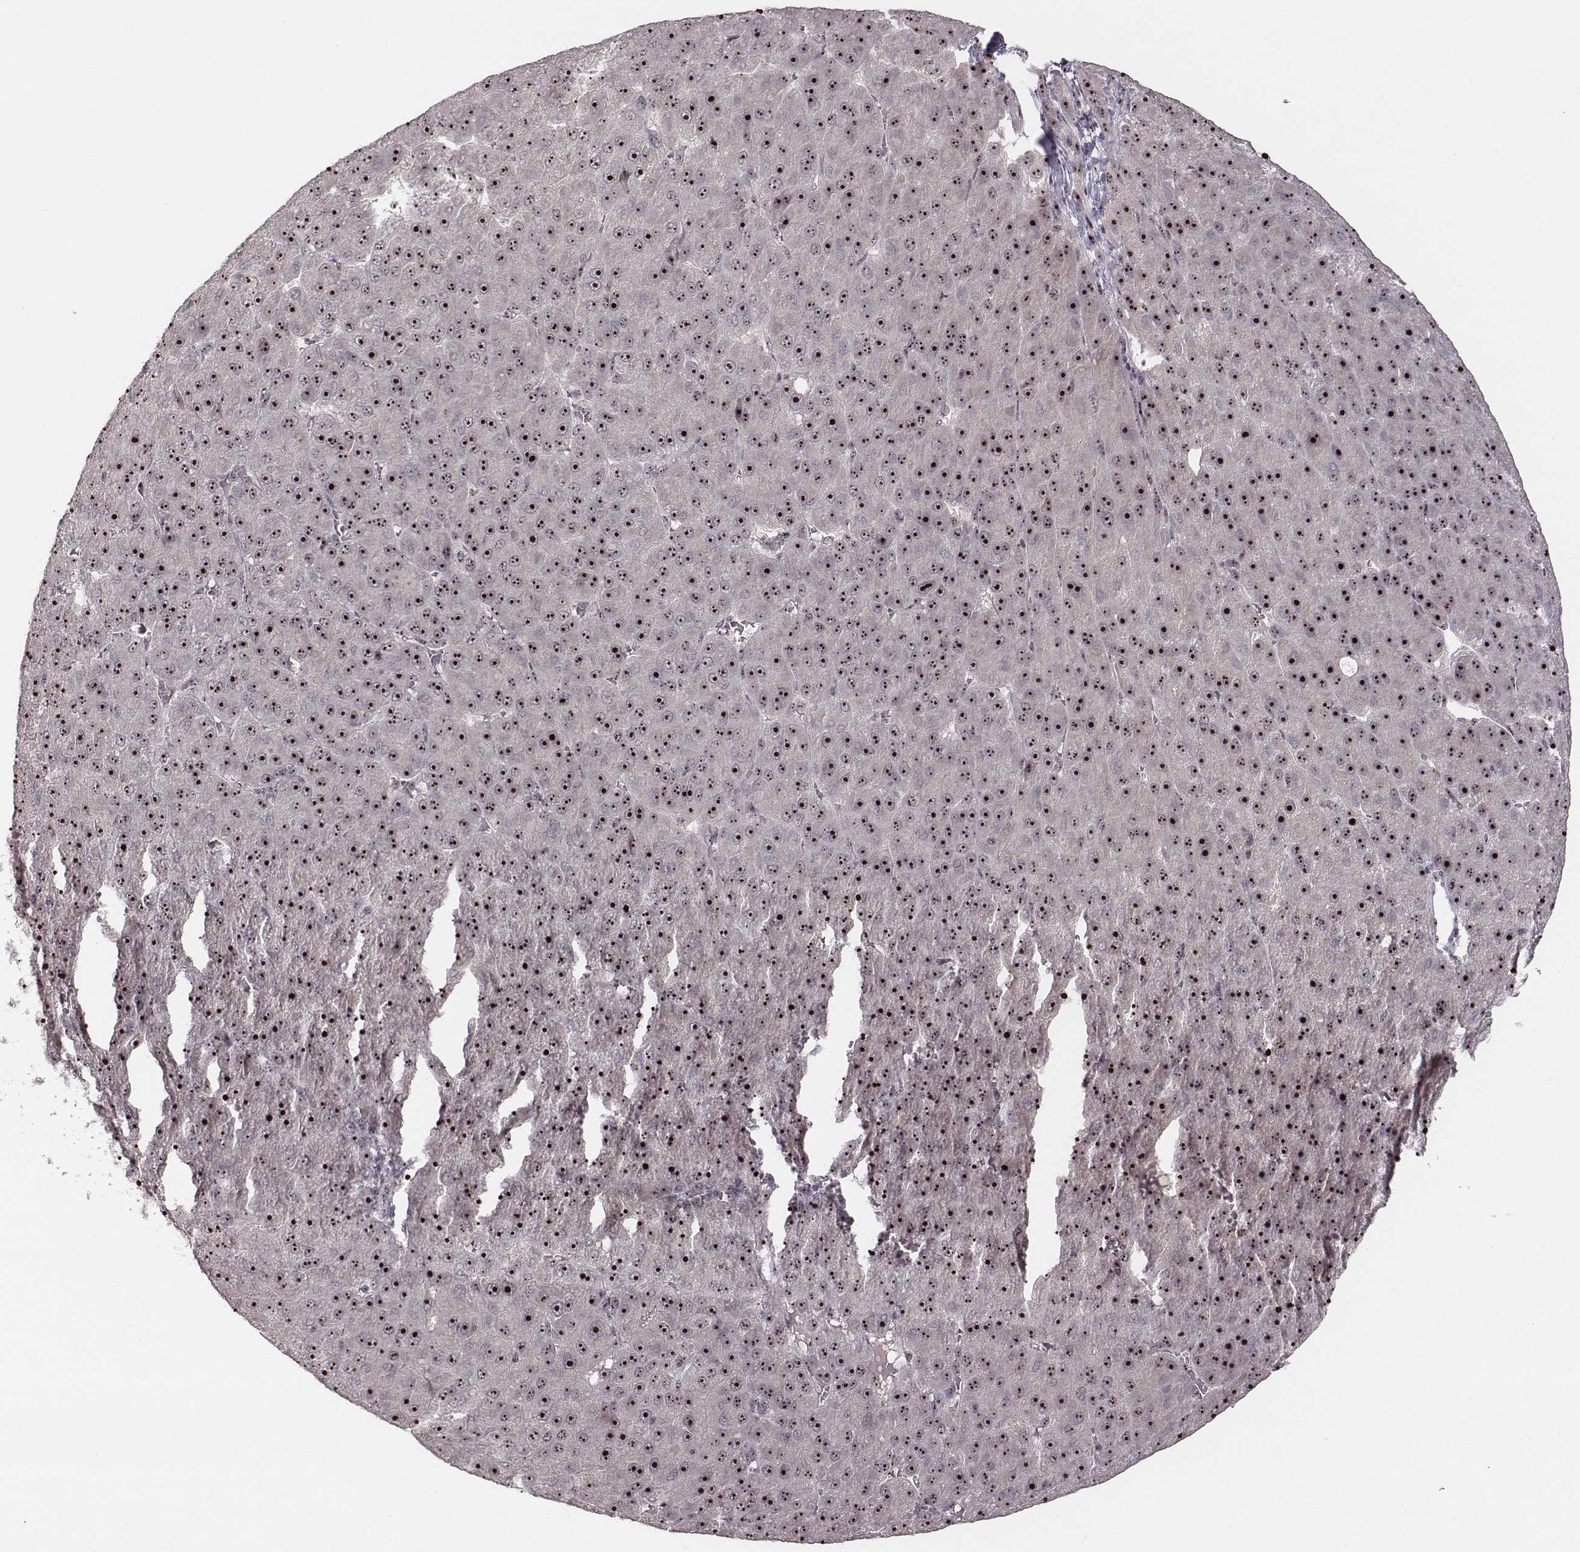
{"staining": {"intensity": "moderate", "quantity": ">75%", "location": "nuclear"}, "tissue": "liver cancer", "cell_type": "Tumor cells", "image_type": "cancer", "snomed": [{"axis": "morphology", "description": "Carcinoma, Hepatocellular, NOS"}, {"axis": "topography", "description": "Liver"}], "caption": "Immunohistochemistry histopathology image of liver cancer stained for a protein (brown), which reveals medium levels of moderate nuclear expression in approximately >75% of tumor cells.", "gene": "NOP56", "patient": {"sex": "male", "age": 67}}